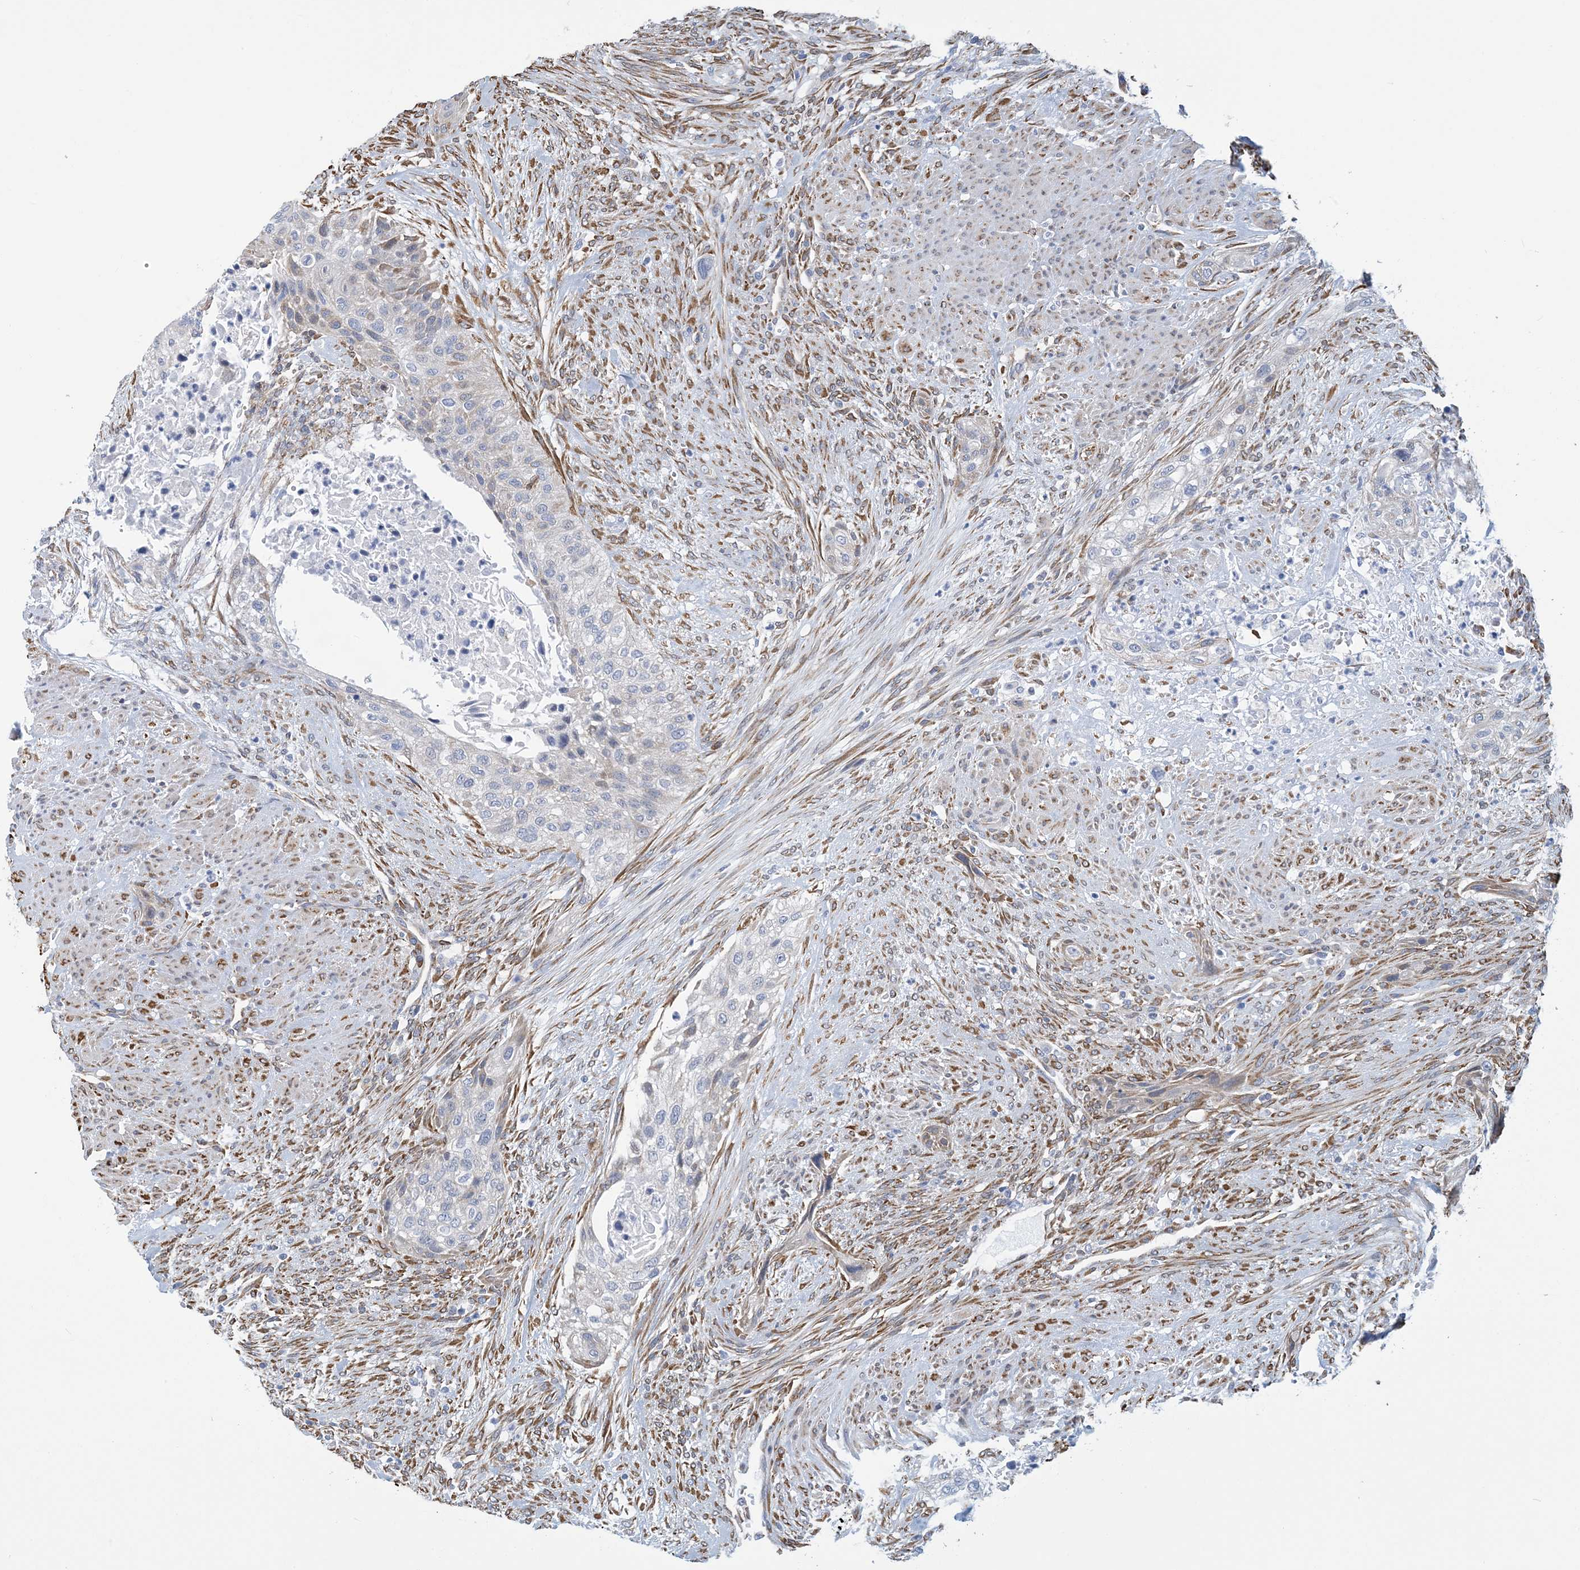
{"staining": {"intensity": "negative", "quantity": "none", "location": "none"}, "tissue": "urothelial cancer", "cell_type": "Tumor cells", "image_type": "cancer", "snomed": [{"axis": "morphology", "description": "Urothelial carcinoma, High grade"}, {"axis": "topography", "description": "Urinary bladder"}], "caption": "This histopathology image is of urothelial carcinoma (high-grade) stained with immunohistochemistry (IHC) to label a protein in brown with the nuclei are counter-stained blue. There is no expression in tumor cells.", "gene": "CCDC14", "patient": {"sex": "male", "age": 35}}